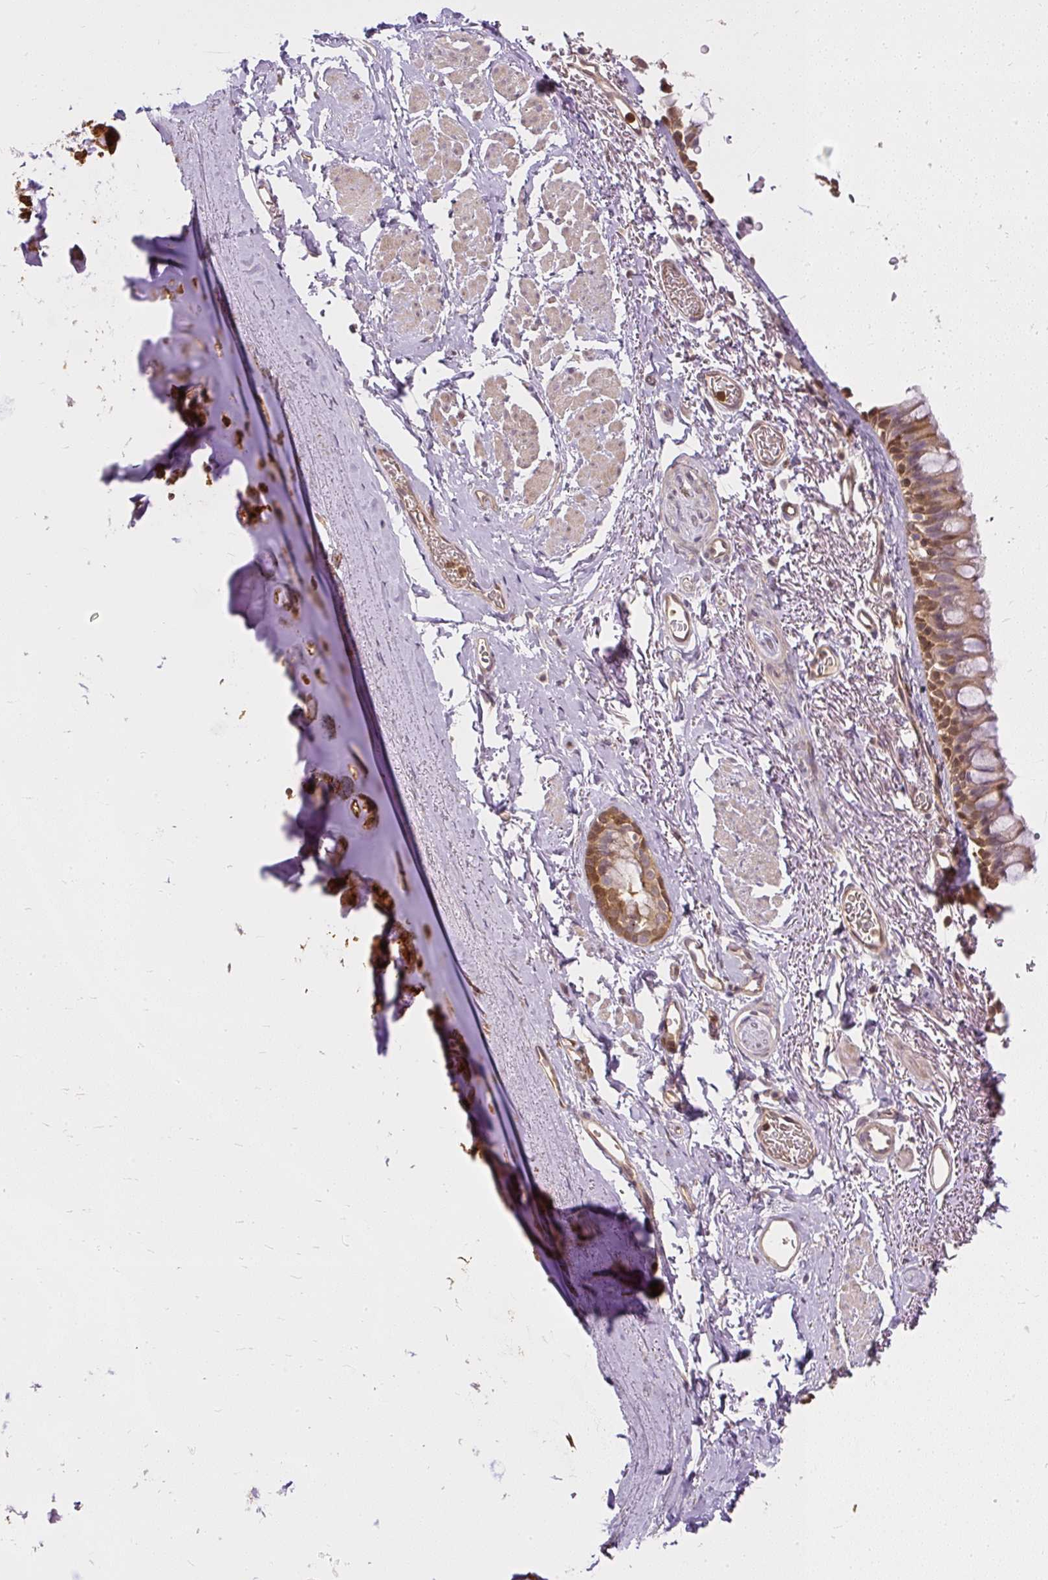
{"staining": {"intensity": "moderate", "quantity": ">75%", "location": "cytoplasmic/membranous"}, "tissue": "bronchus", "cell_type": "Respiratory epithelial cells", "image_type": "normal", "snomed": [{"axis": "morphology", "description": "Normal tissue, NOS"}, {"axis": "topography", "description": "Bronchus"}], "caption": "Benign bronchus was stained to show a protein in brown. There is medium levels of moderate cytoplasmic/membranous expression in about >75% of respiratory epithelial cells.", "gene": "AP5S1", "patient": {"sex": "male", "age": 67}}